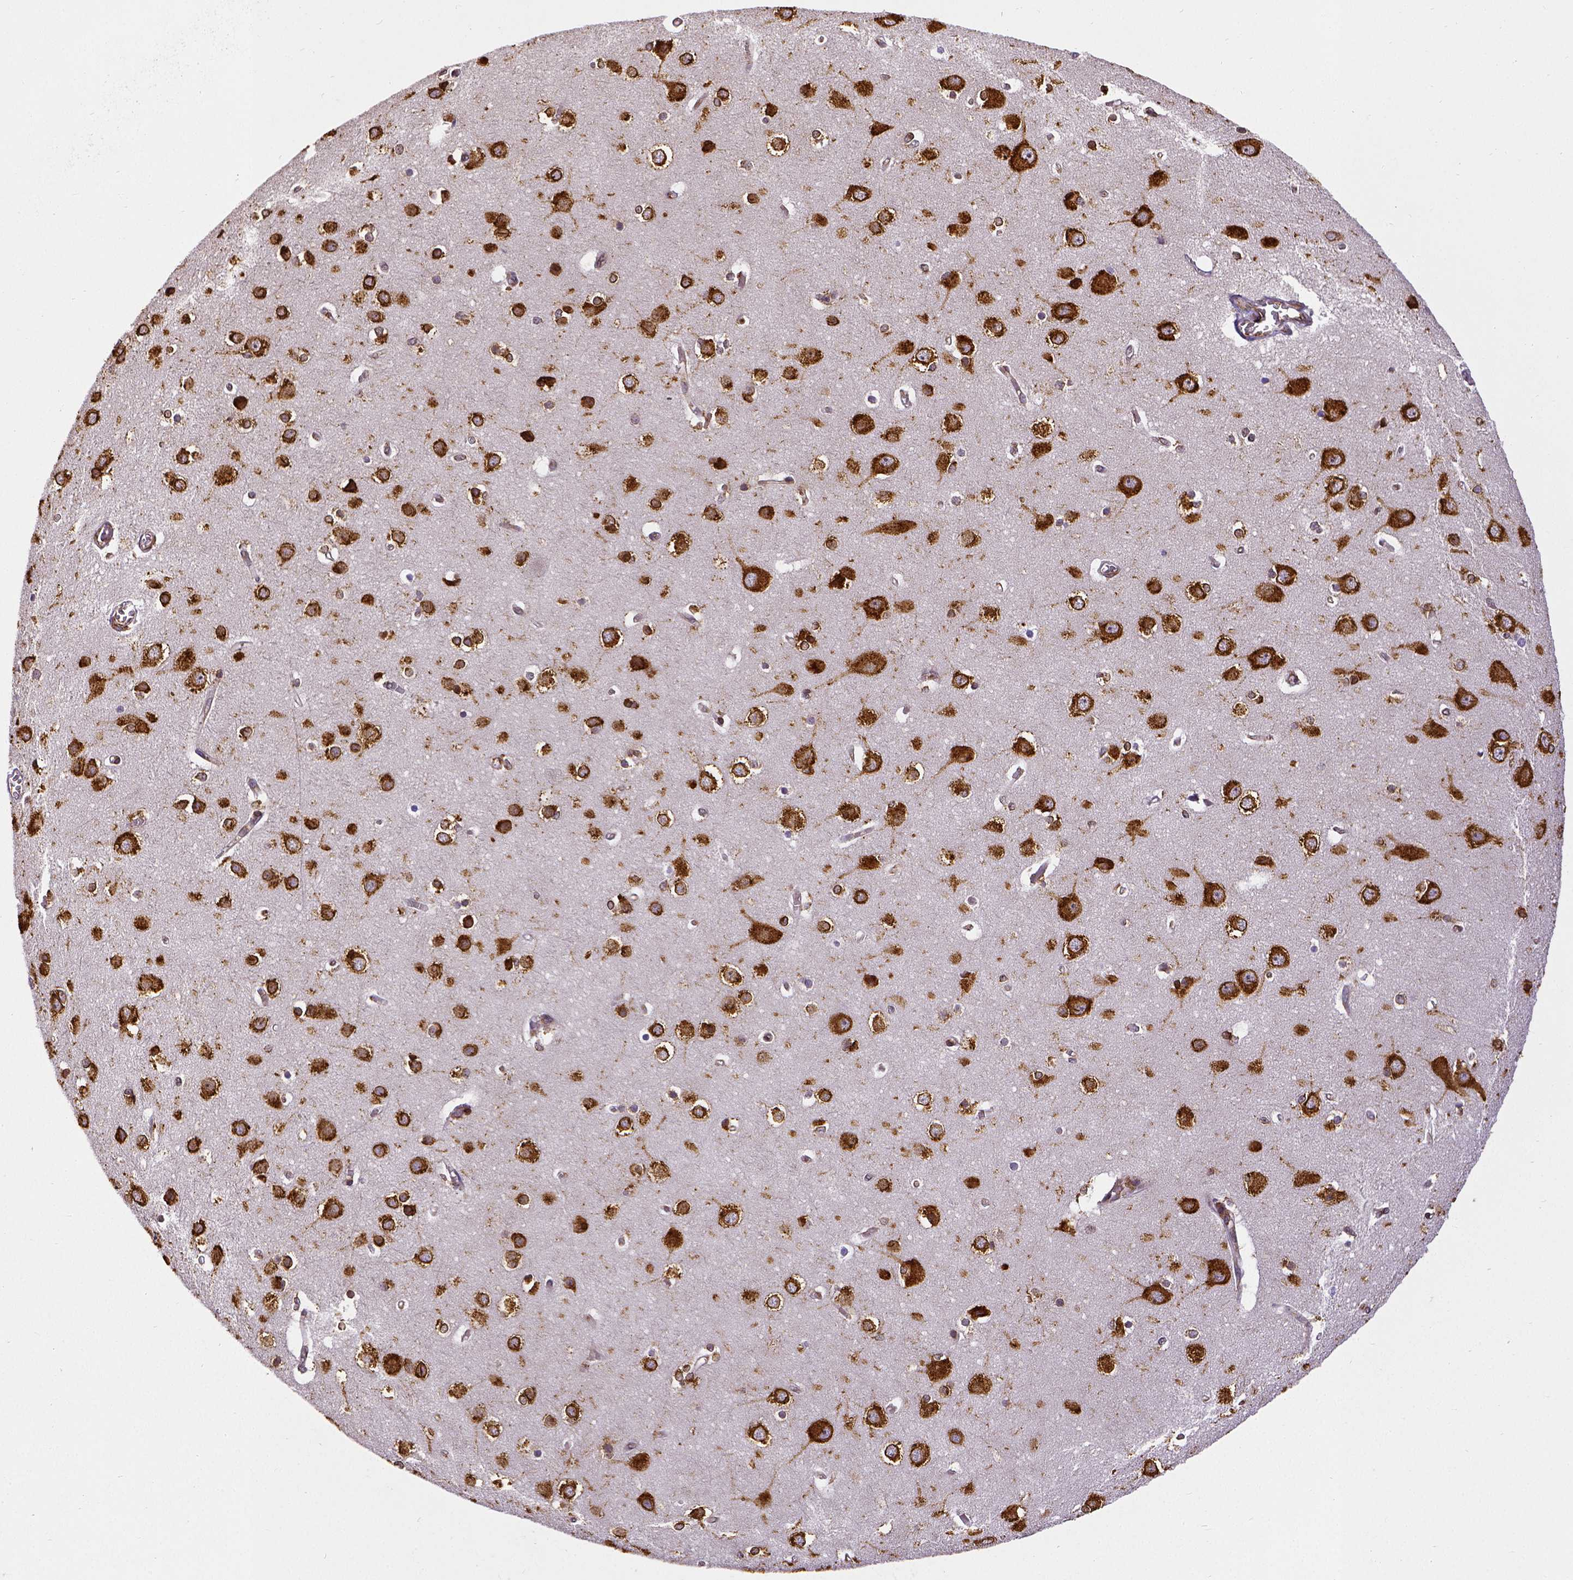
{"staining": {"intensity": "moderate", "quantity": ">75%", "location": "cytoplasmic/membranous"}, "tissue": "cerebral cortex", "cell_type": "Endothelial cells", "image_type": "normal", "snomed": [{"axis": "morphology", "description": "Normal tissue, NOS"}, {"axis": "topography", "description": "Cerebral cortex"}], "caption": "Immunohistochemistry (IHC) image of unremarkable cerebral cortex: human cerebral cortex stained using immunohistochemistry (IHC) shows medium levels of moderate protein expression localized specifically in the cytoplasmic/membranous of endothelial cells, appearing as a cytoplasmic/membranous brown color.", "gene": "MTDH", "patient": {"sex": "male", "age": 37}}